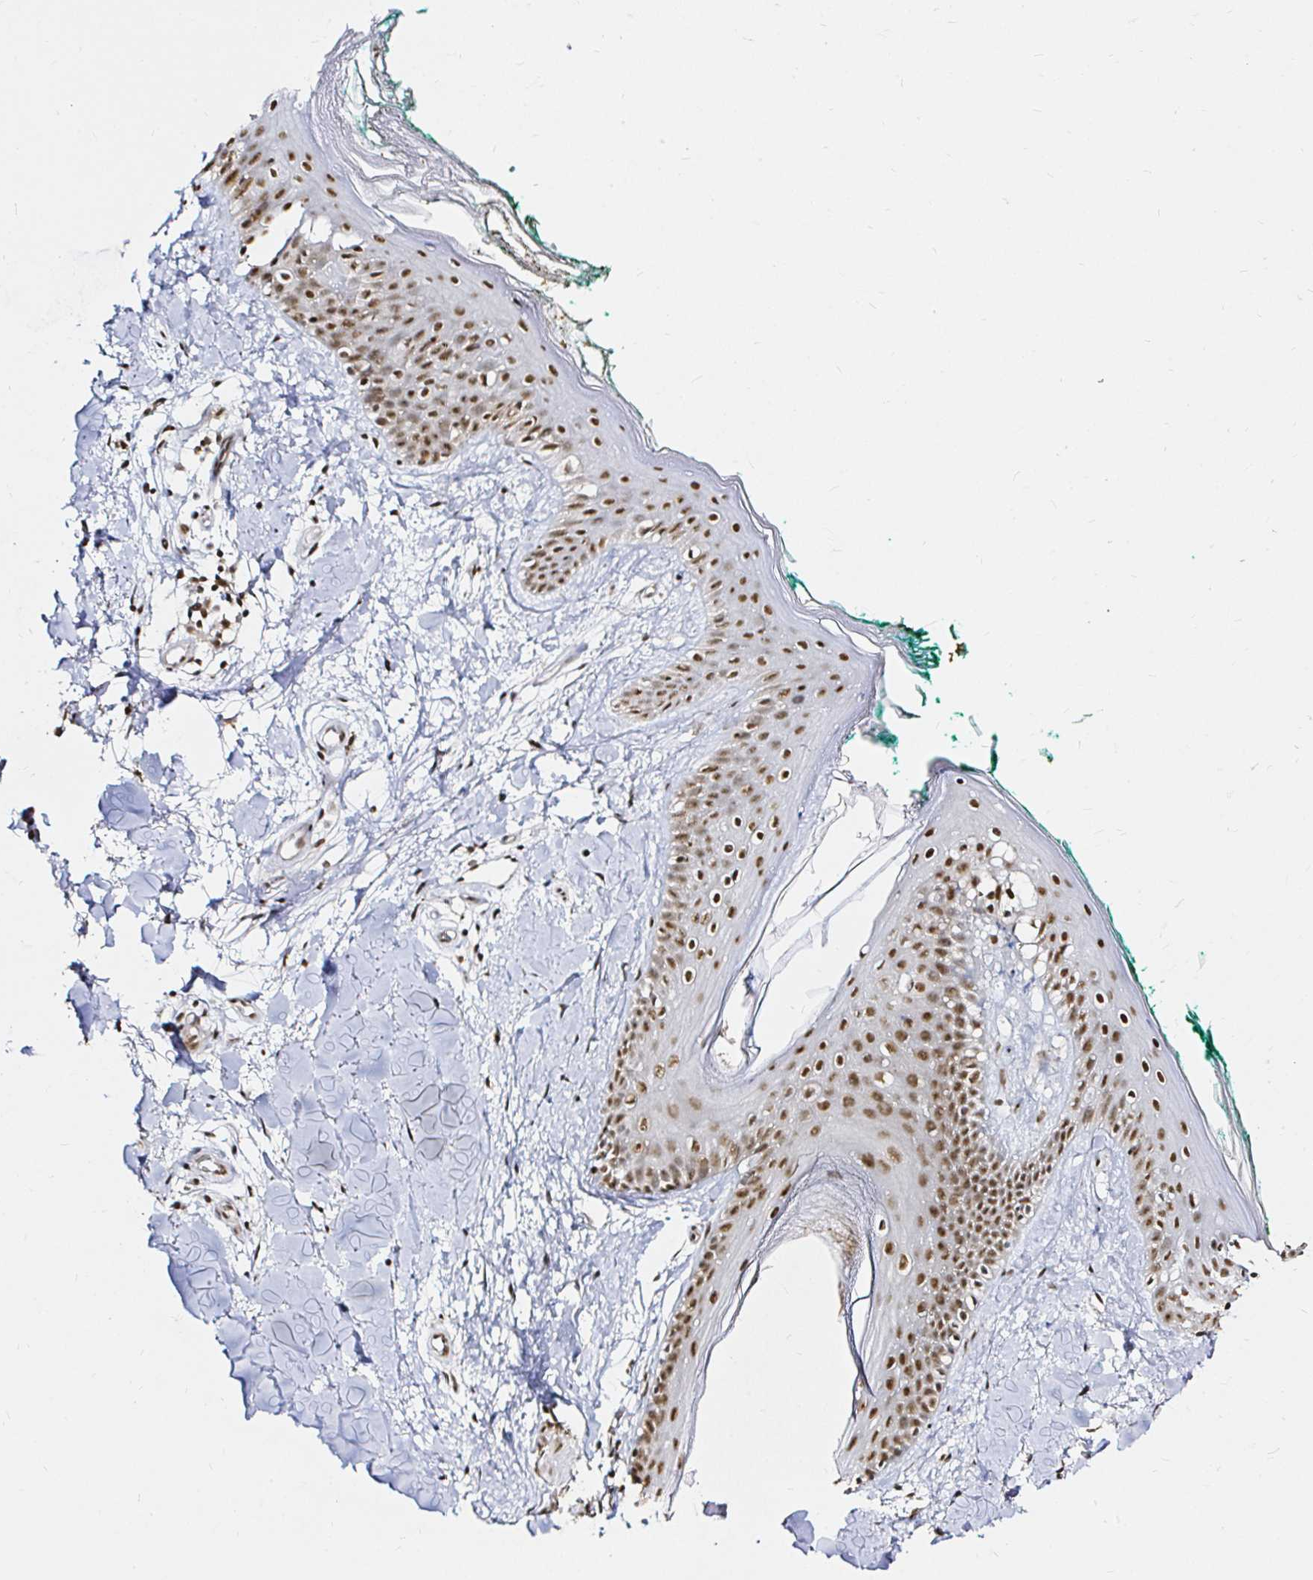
{"staining": {"intensity": "moderate", "quantity": ">75%", "location": "nuclear"}, "tissue": "skin", "cell_type": "Fibroblasts", "image_type": "normal", "snomed": [{"axis": "morphology", "description": "Normal tissue, NOS"}, {"axis": "topography", "description": "Skin"}], "caption": "Fibroblasts exhibit medium levels of moderate nuclear expression in approximately >75% of cells in benign skin. (DAB (3,3'-diaminobenzidine) = brown stain, brightfield microscopy at high magnification).", "gene": "SNRPC", "patient": {"sex": "female", "age": 34}}